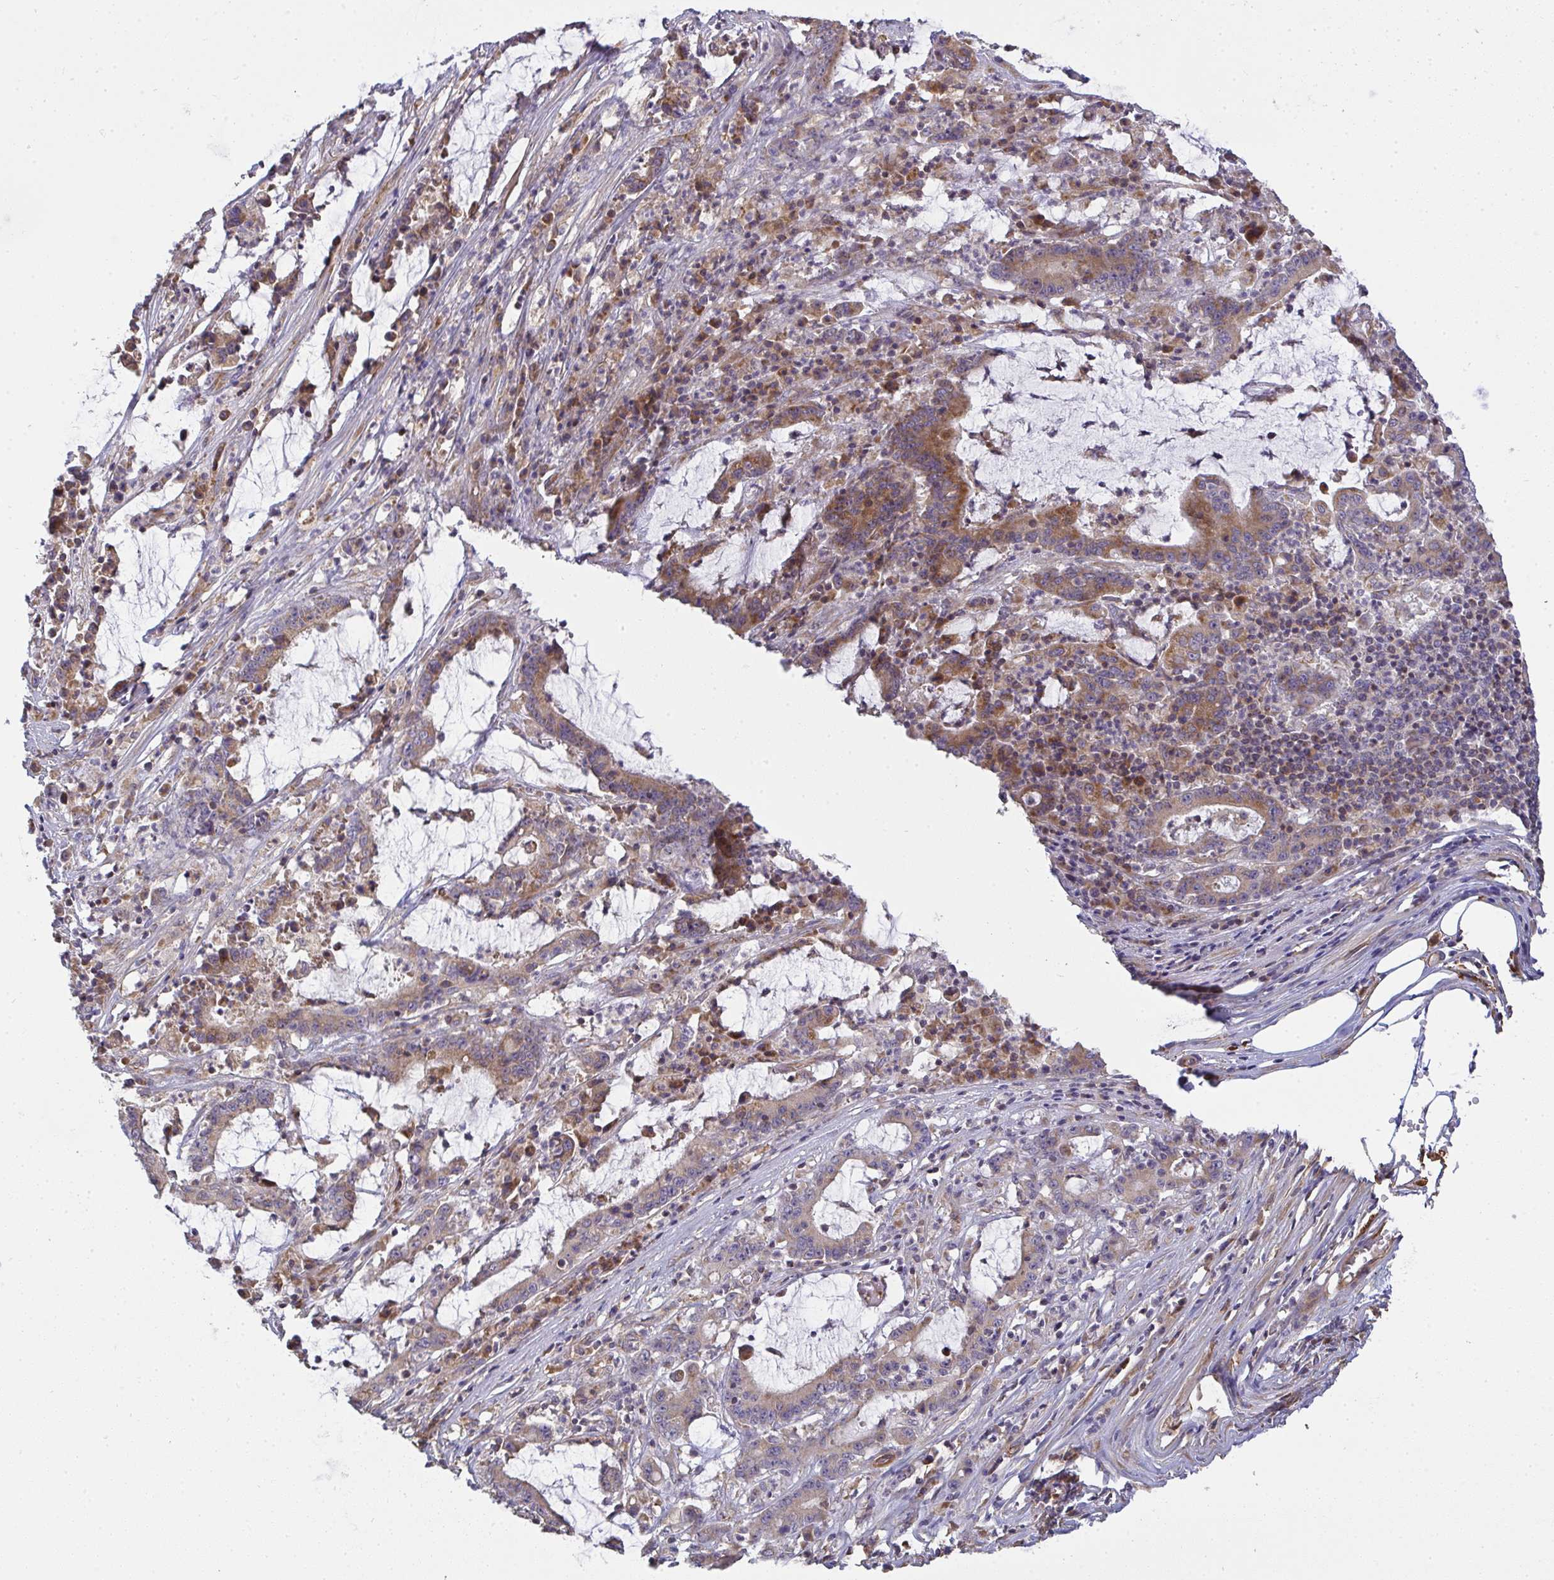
{"staining": {"intensity": "weak", "quantity": "25%-75%", "location": "cytoplasmic/membranous"}, "tissue": "stomach cancer", "cell_type": "Tumor cells", "image_type": "cancer", "snomed": [{"axis": "morphology", "description": "Adenocarcinoma, NOS"}, {"axis": "topography", "description": "Stomach, upper"}], "caption": "A brown stain shows weak cytoplasmic/membranous staining of a protein in stomach adenocarcinoma tumor cells.", "gene": "B4GALT6", "patient": {"sex": "male", "age": 68}}